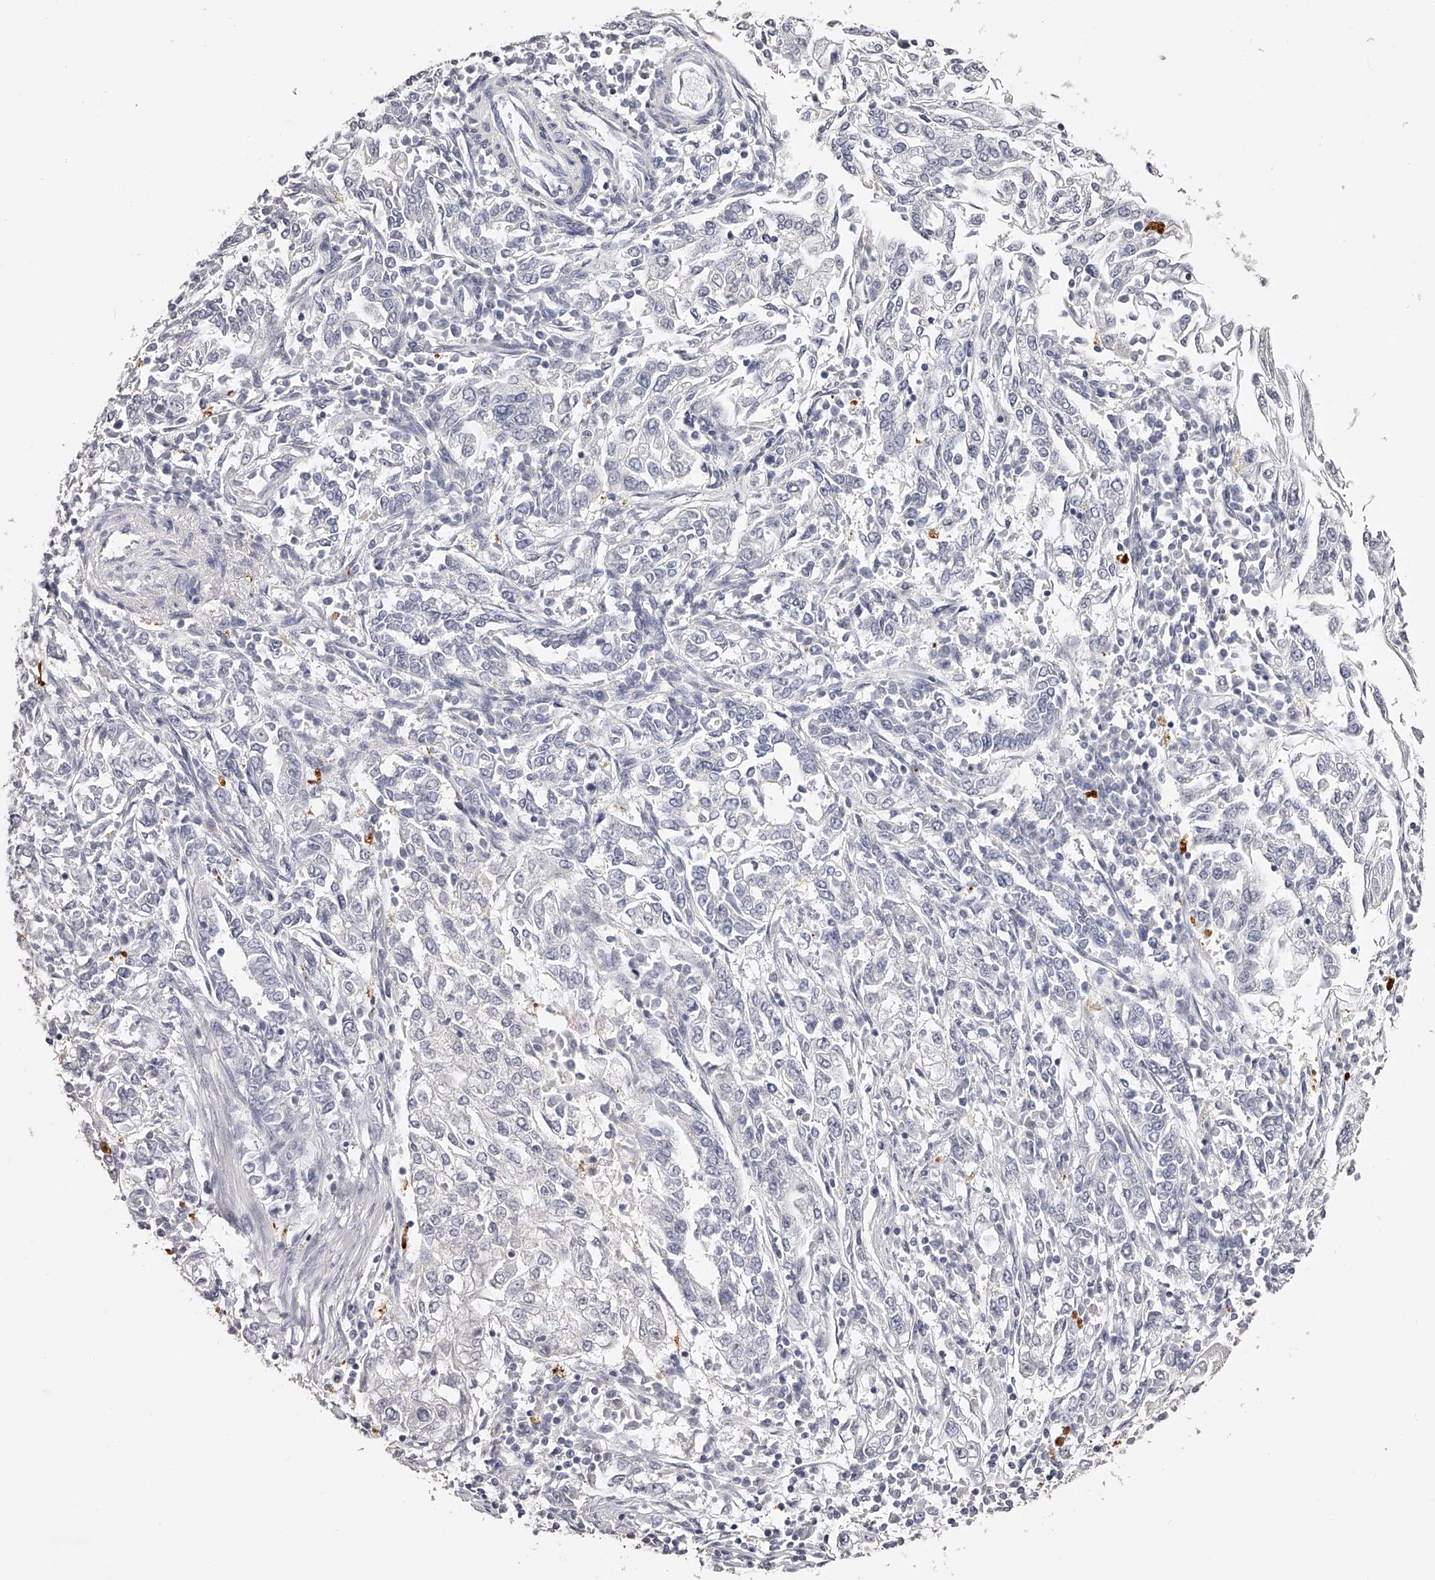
{"staining": {"intensity": "negative", "quantity": "none", "location": "none"}, "tissue": "endometrial cancer", "cell_type": "Tumor cells", "image_type": "cancer", "snomed": [{"axis": "morphology", "description": "Adenocarcinoma, NOS"}, {"axis": "topography", "description": "Endometrium"}], "caption": "DAB immunohistochemical staining of human endometrial cancer (adenocarcinoma) demonstrates no significant staining in tumor cells. The staining was performed using DAB to visualize the protein expression in brown, while the nuclei were stained in blue with hematoxylin (Magnification: 20x).", "gene": "SLC35D3", "patient": {"sex": "female", "age": 49}}